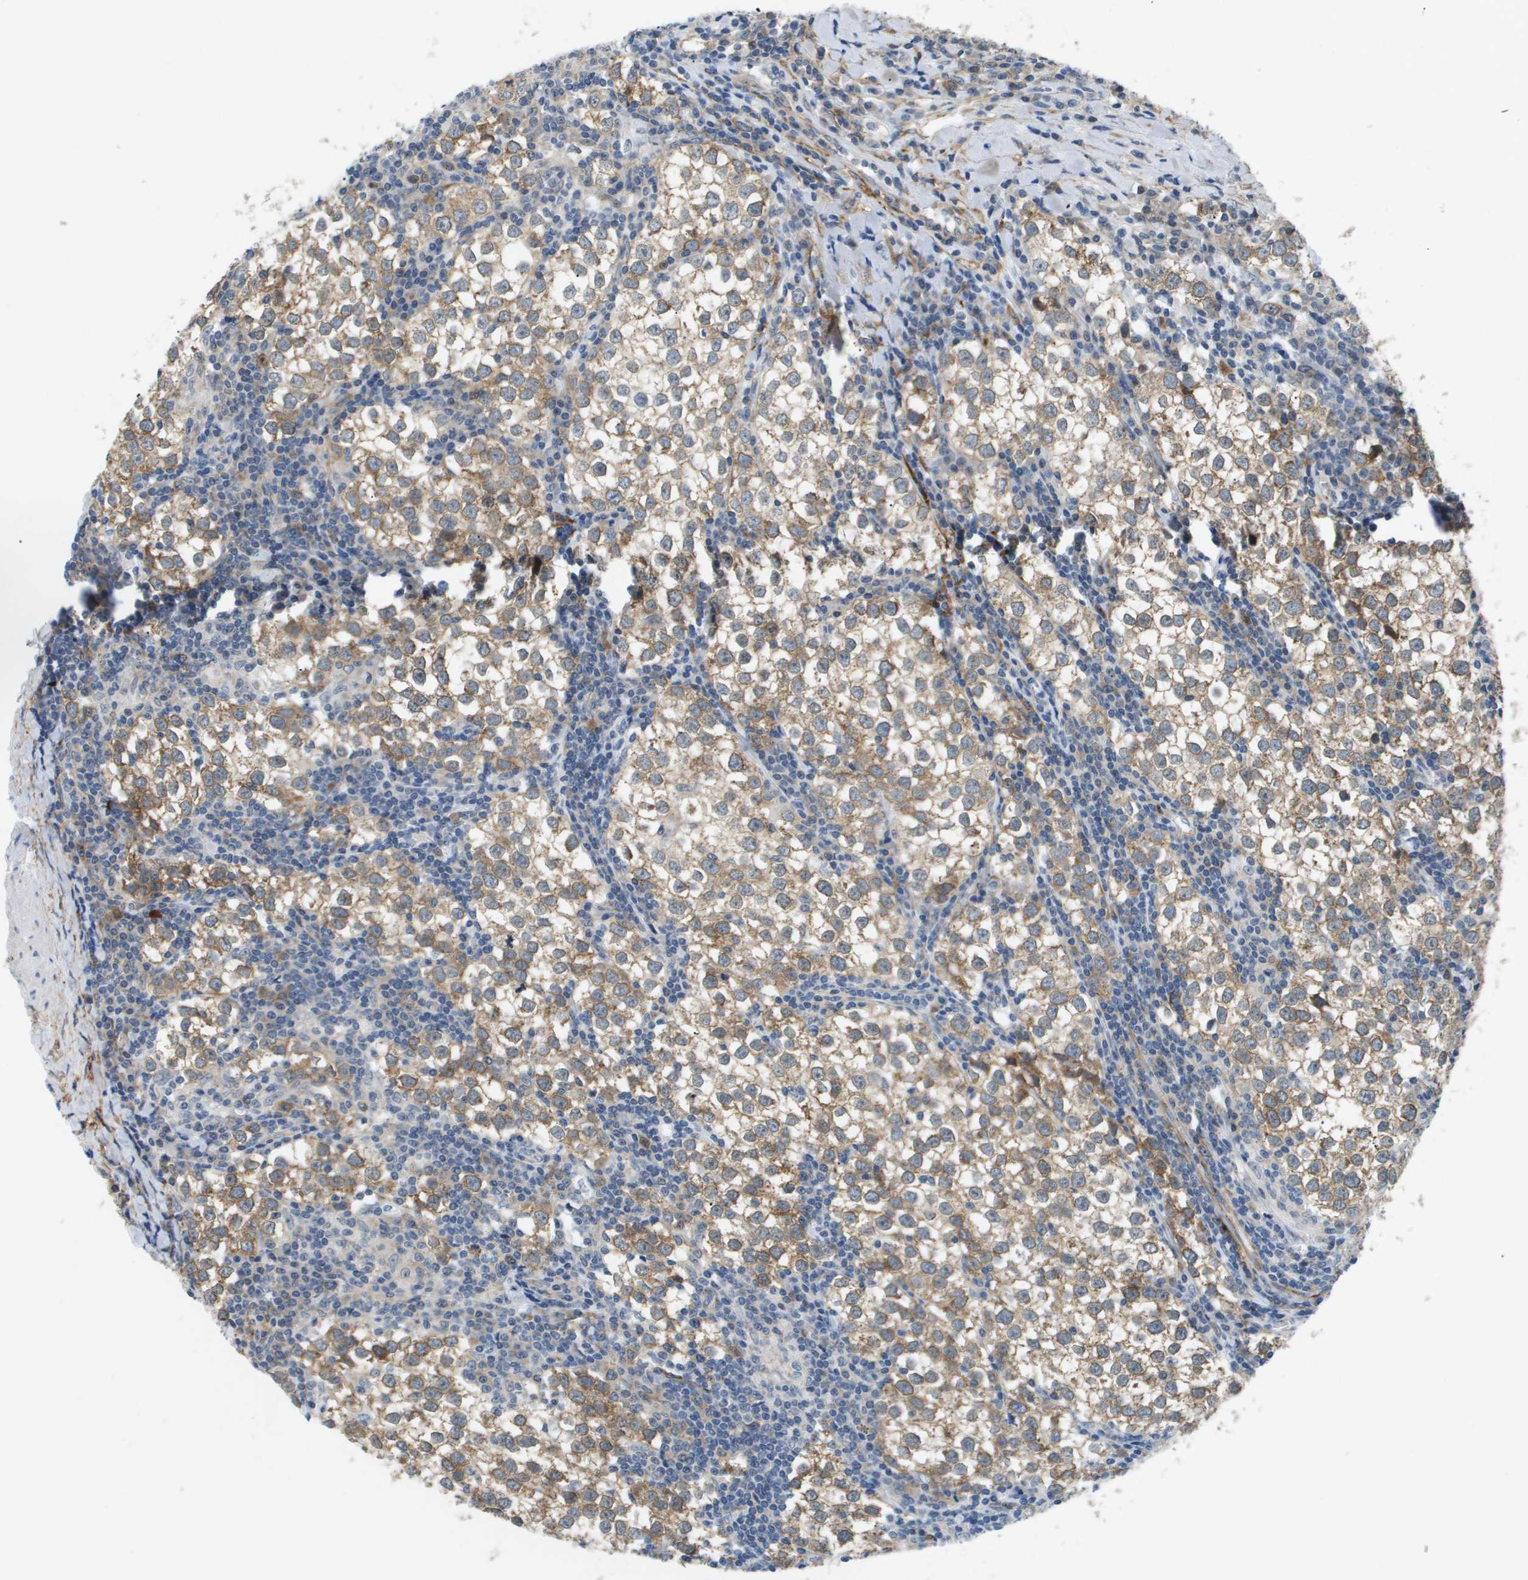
{"staining": {"intensity": "moderate", "quantity": ">75%", "location": "cytoplasmic/membranous"}, "tissue": "testis cancer", "cell_type": "Tumor cells", "image_type": "cancer", "snomed": [{"axis": "morphology", "description": "Seminoma, NOS"}, {"axis": "morphology", "description": "Carcinoma, Embryonal, NOS"}, {"axis": "topography", "description": "Testis"}], "caption": "IHC photomicrograph of human testis cancer stained for a protein (brown), which demonstrates medium levels of moderate cytoplasmic/membranous positivity in approximately >75% of tumor cells.", "gene": "OTUD5", "patient": {"sex": "male", "age": 36}}